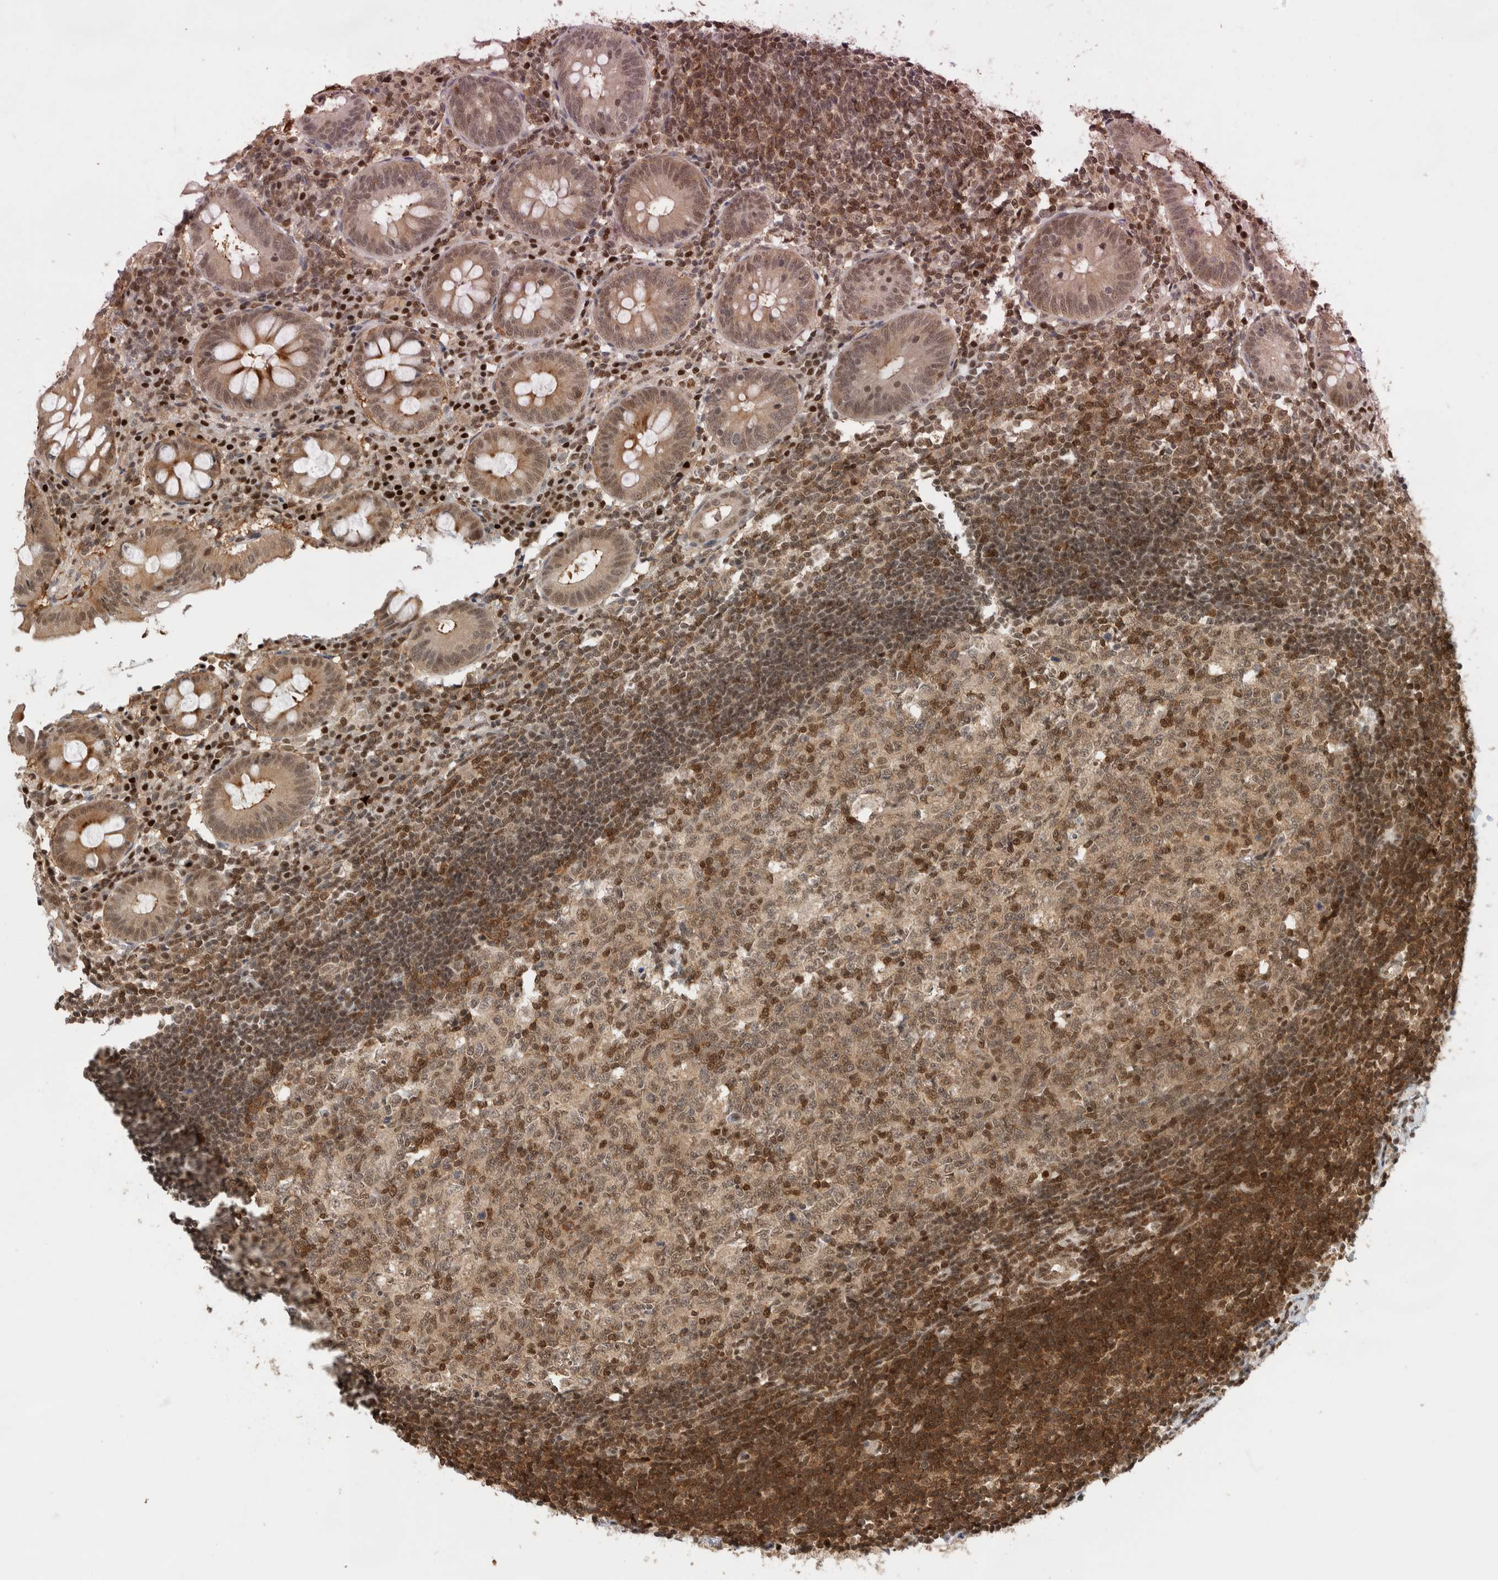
{"staining": {"intensity": "moderate", "quantity": "25%-75%", "location": "cytoplasmic/membranous,nuclear"}, "tissue": "appendix", "cell_type": "Glandular cells", "image_type": "normal", "snomed": [{"axis": "morphology", "description": "Normal tissue, NOS"}, {"axis": "topography", "description": "Appendix"}], "caption": "A photomicrograph of appendix stained for a protein shows moderate cytoplasmic/membranous,nuclear brown staining in glandular cells.", "gene": "SNRNP40", "patient": {"sex": "female", "age": 54}}